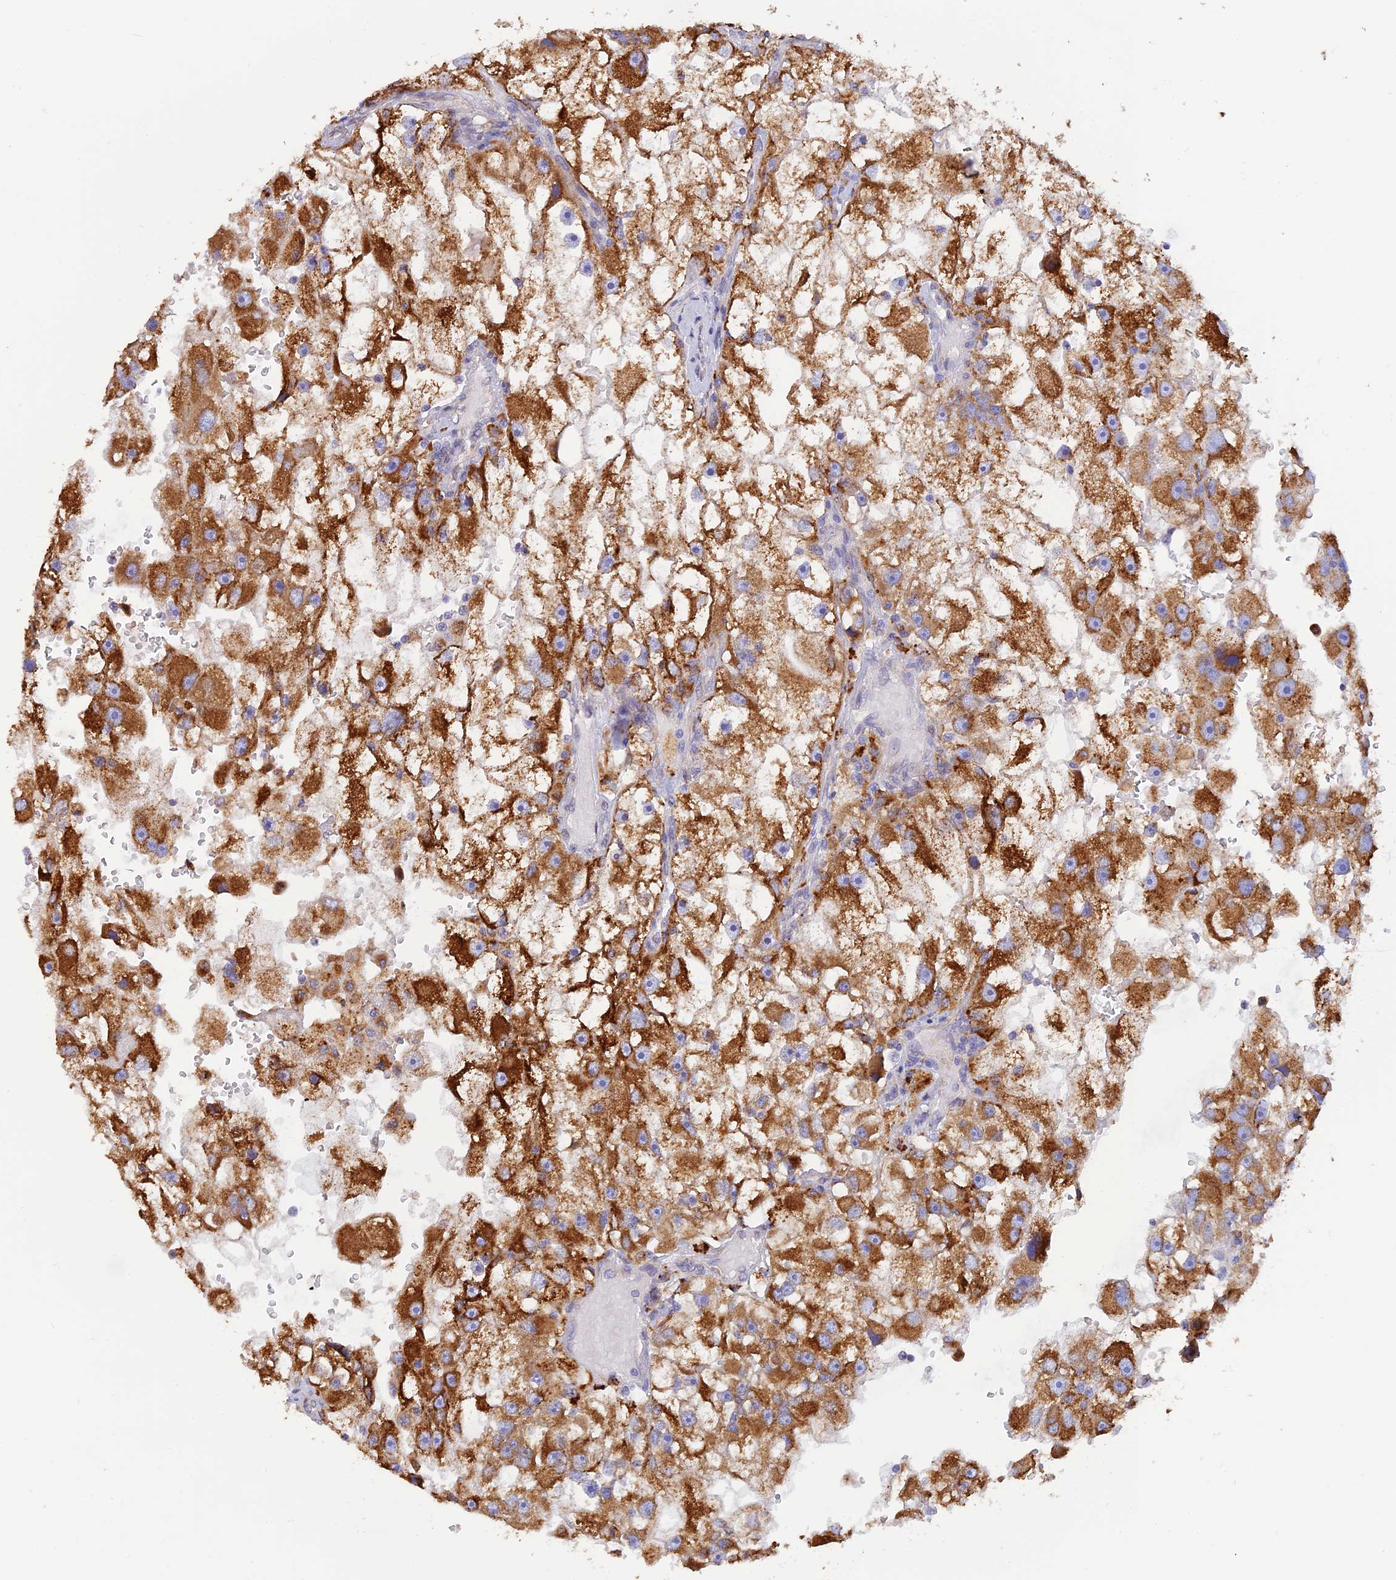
{"staining": {"intensity": "strong", "quantity": ">75%", "location": "cytoplasmic/membranous"}, "tissue": "renal cancer", "cell_type": "Tumor cells", "image_type": "cancer", "snomed": [{"axis": "morphology", "description": "Adenocarcinoma, NOS"}, {"axis": "topography", "description": "Kidney"}], "caption": "Renal cancer stained with DAB IHC demonstrates high levels of strong cytoplasmic/membranous expression in approximately >75% of tumor cells. The protein of interest is shown in brown color, while the nuclei are stained blue.", "gene": "VKORC1", "patient": {"sex": "male", "age": 63}}